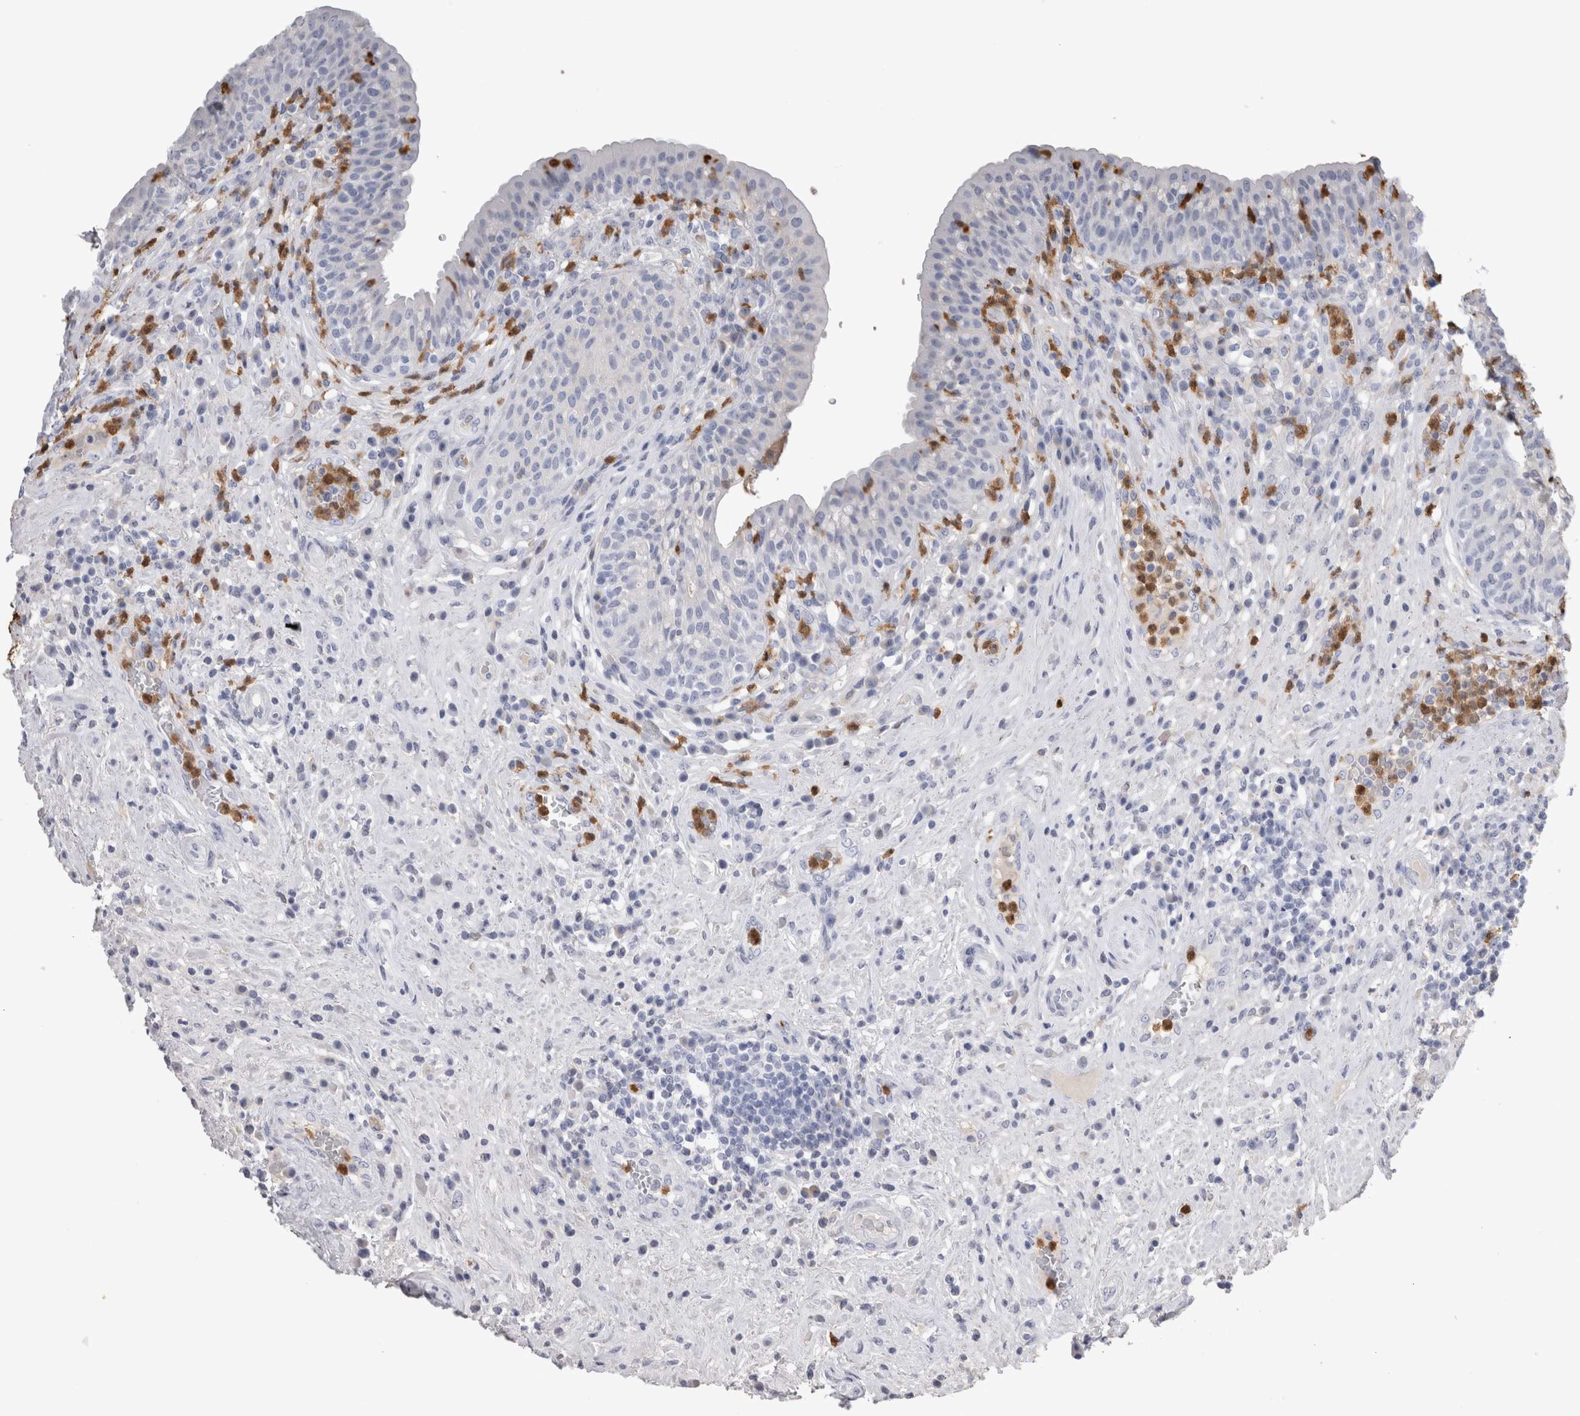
{"staining": {"intensity": "negative", "quantity": "none", "location": "none"}, "tissue": "urinary bladder", "cell_type": "Urothelial cells", "image_type": "normal", "snomed": [{"axis": "morphology", "description": "Normal tissue, NOS"}, {"axis": "topography", "description": "Urinary bladder"}], "caption": "Urothelial cells show no significant staining in normal urinary bladder.", "gene": "S100A12", "patient": {"sex": "female", "age": 62}}